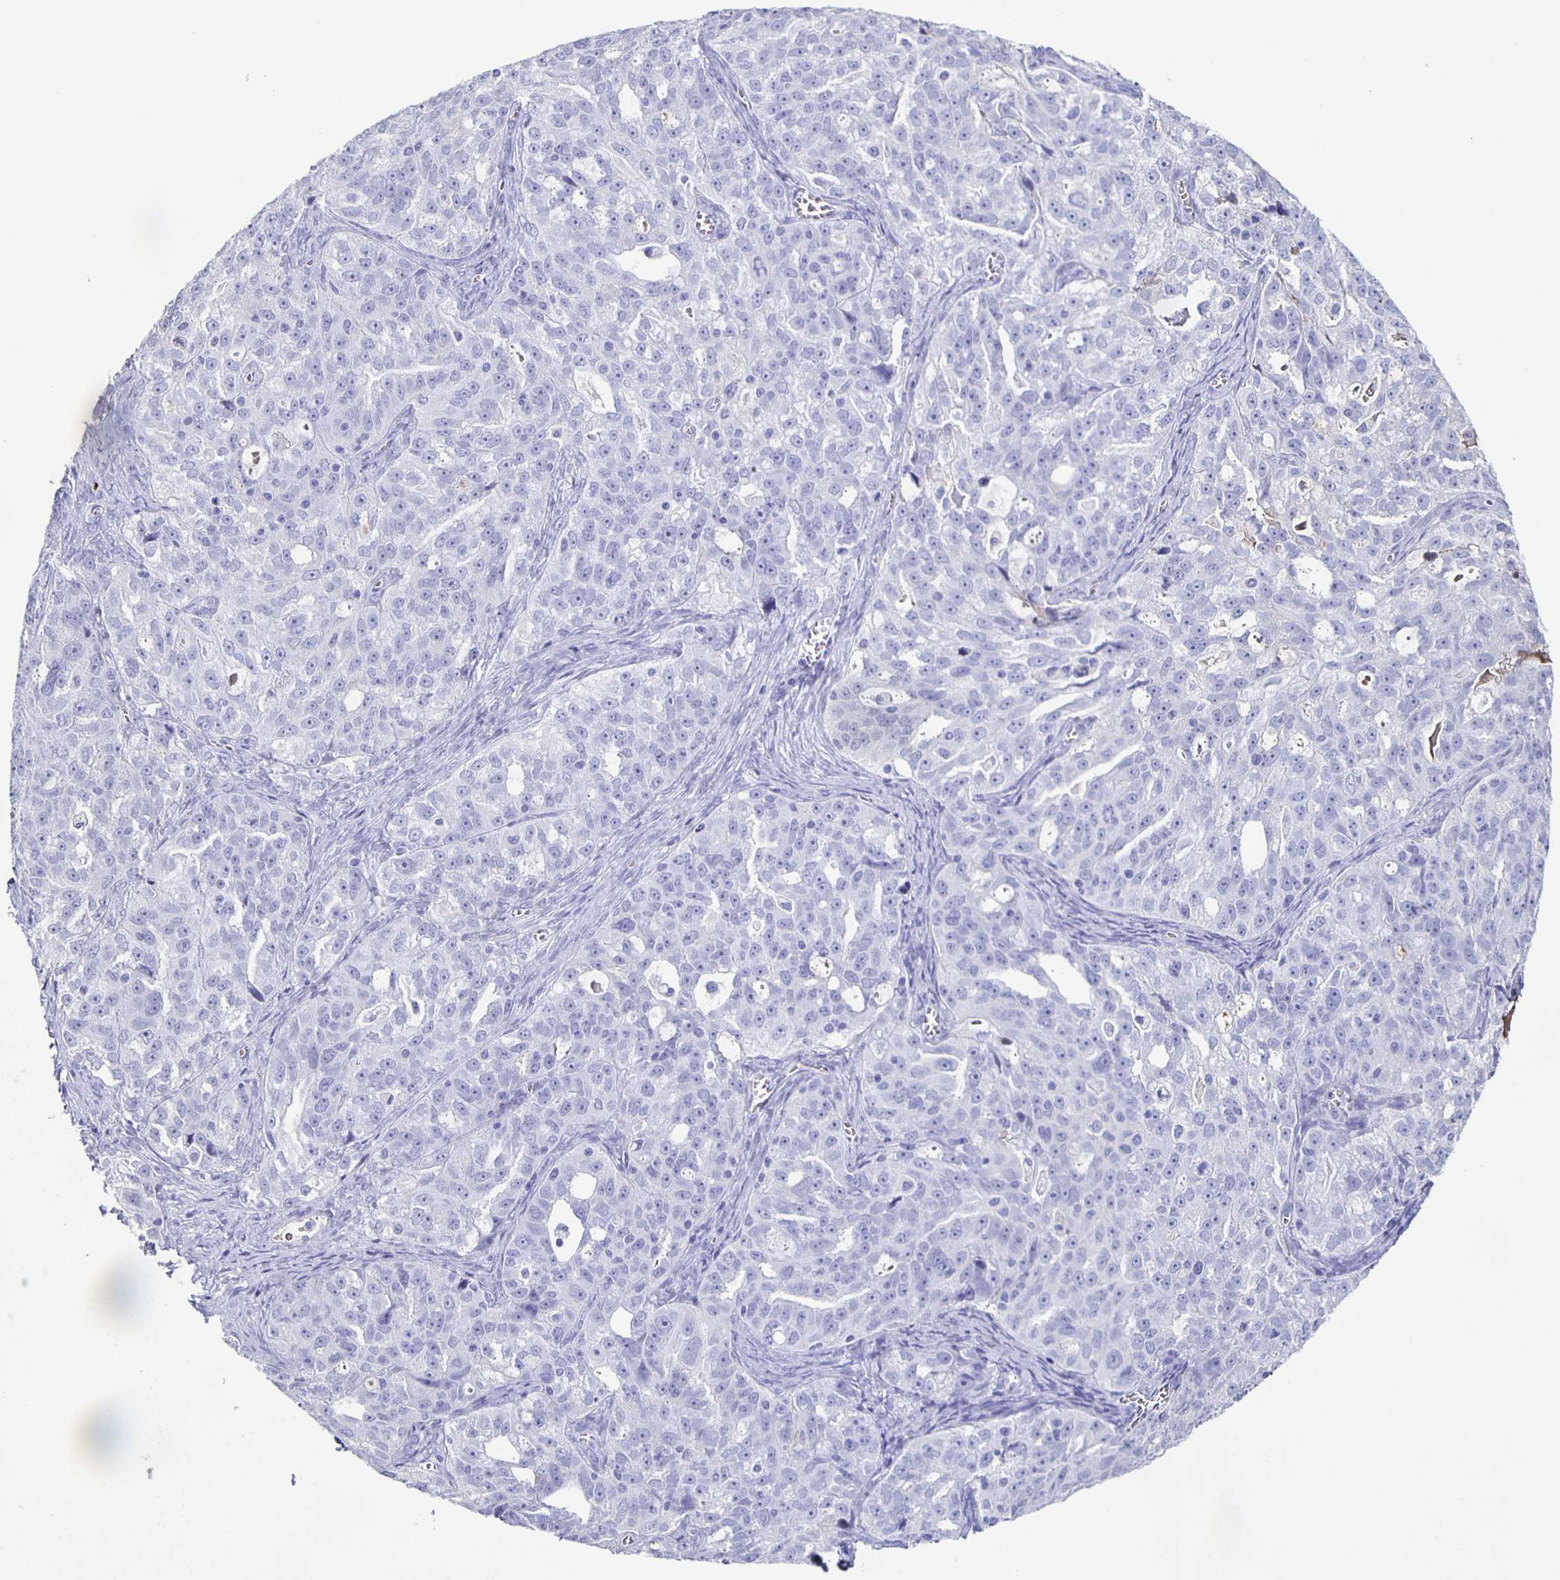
{"staining": {"intensity": "negative", "quantity": "none", "location": "none"}, "tissue": "ovarian cancer", "cell_type": "Tumor cells", "image_type": "cancer", "snomed": [{"axis": "morphology", "description": "Cystadenocarcinoma, serous, NOS"}, {"axis": "topography", "description": "Ovary"}], "caption": "Tumor cells are negative for protein expression in human serous cystadenocarcinoma (ovarian).", "gene": "FGA", "patient": {"sex": "female", "age": 51}}